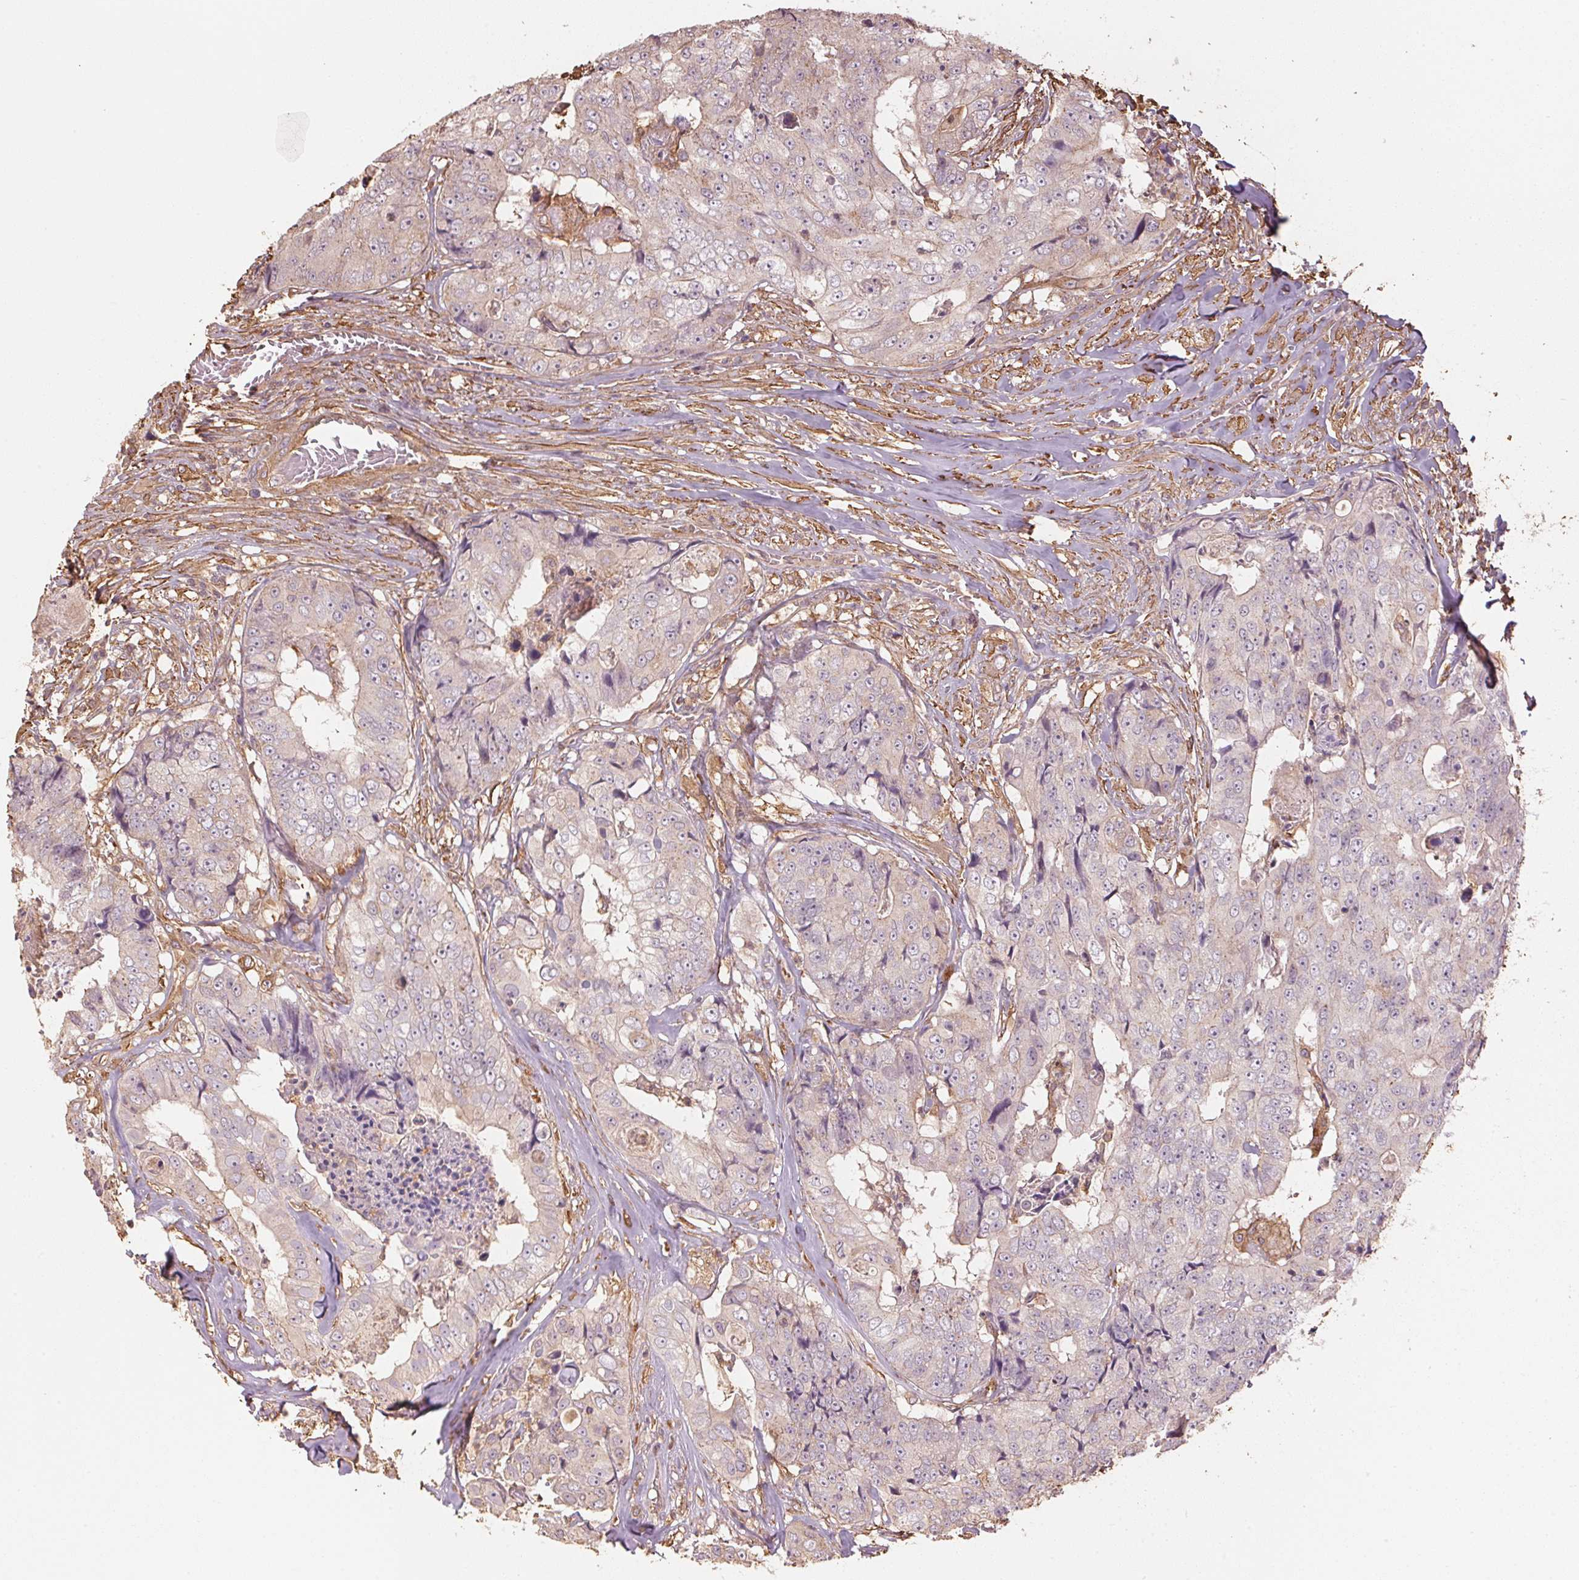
{"staining": {"intensity": "negative", "quantity": "none", "location": "none"}, "tissue": "colorectal cancer", "cell_type": "Tumor cells", "image_type": "cancer", "snomed": [{"axis": "morphology", "description": "Adenocarcinoma, NOS"}, {"axis": "topography", "description": "Rectum"}], "caption": "High power microscopy image of an immunohistochemistry (IHC) image of adenocarcinoma (colorectal), revealing no significant expression in tumor cells. (Immunohistochemistry, brightfield microscopy, high magnification).", "gene": "QDPR", "patient": {"sex": "female", "age": 62}}